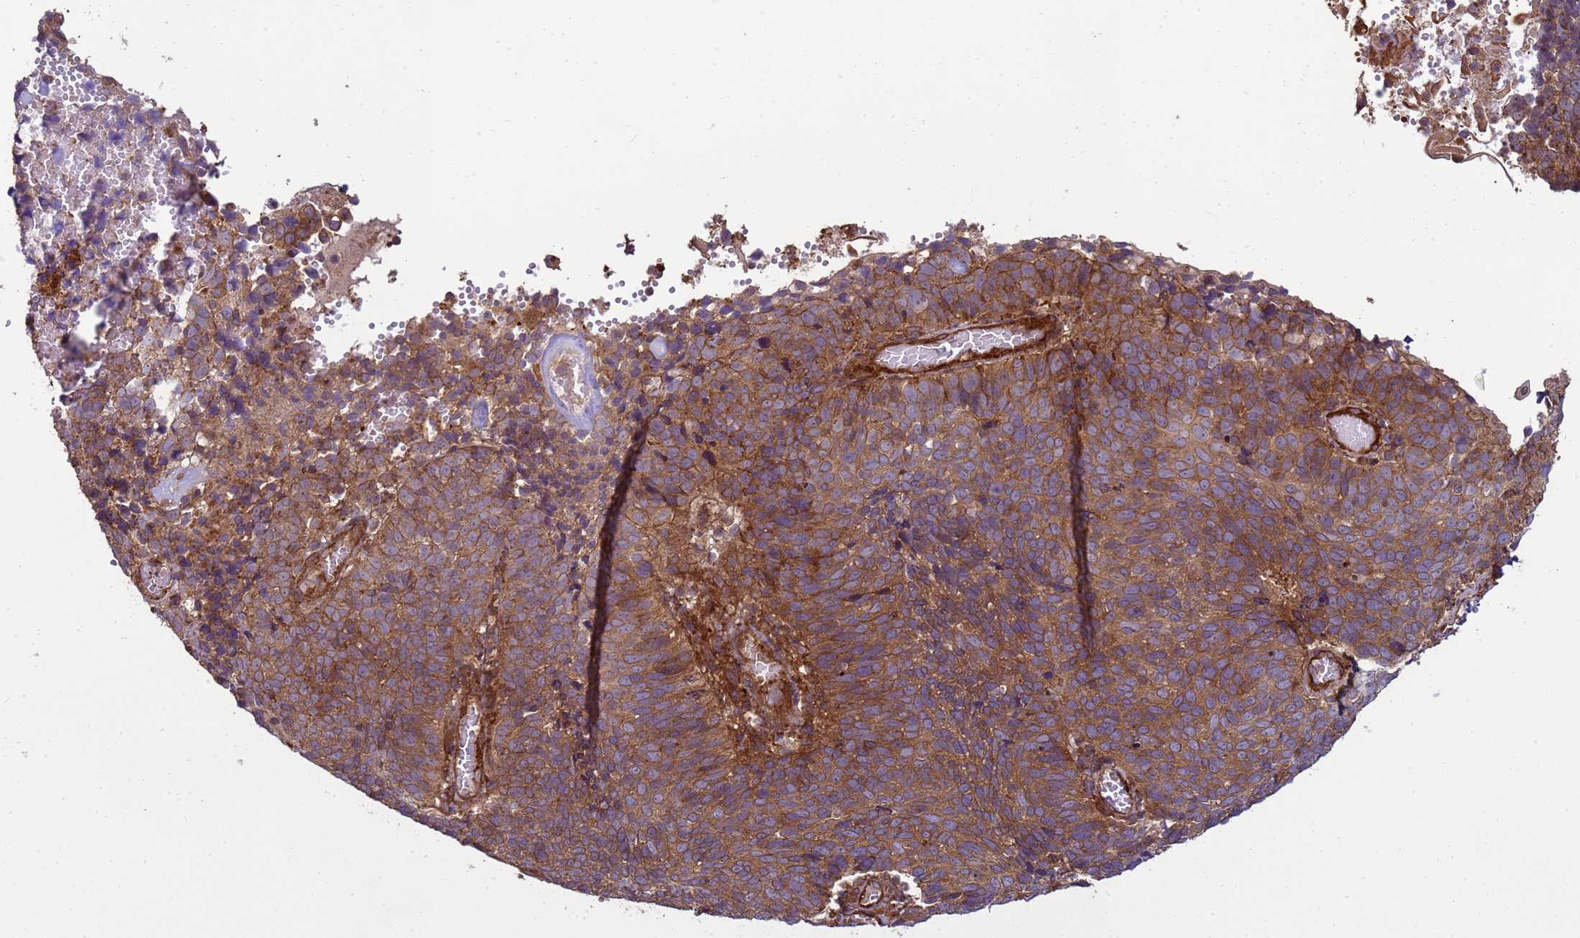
{"staining": {"intensity": "moderate", "quantity": ">75%", "location": "cytoplasmic/membranous"}, "tissue": "cervical cancer", "cell_type": "Tumor cells", "image_type": "cancer", "snomed": [{"axis": "morphology", "description": "Squamous cell carcinoma, NOS"}, {"axis": "topography", "description": "Cervix"}], "caption": "Protein expression analysis of cervical squamous cell carcinoma demonstrates moderate cytoplasmic/membranous staining in about >75% of tumor cells.", "gene": "CNOT1", "patient": {"sex": "female", "age": 39}}